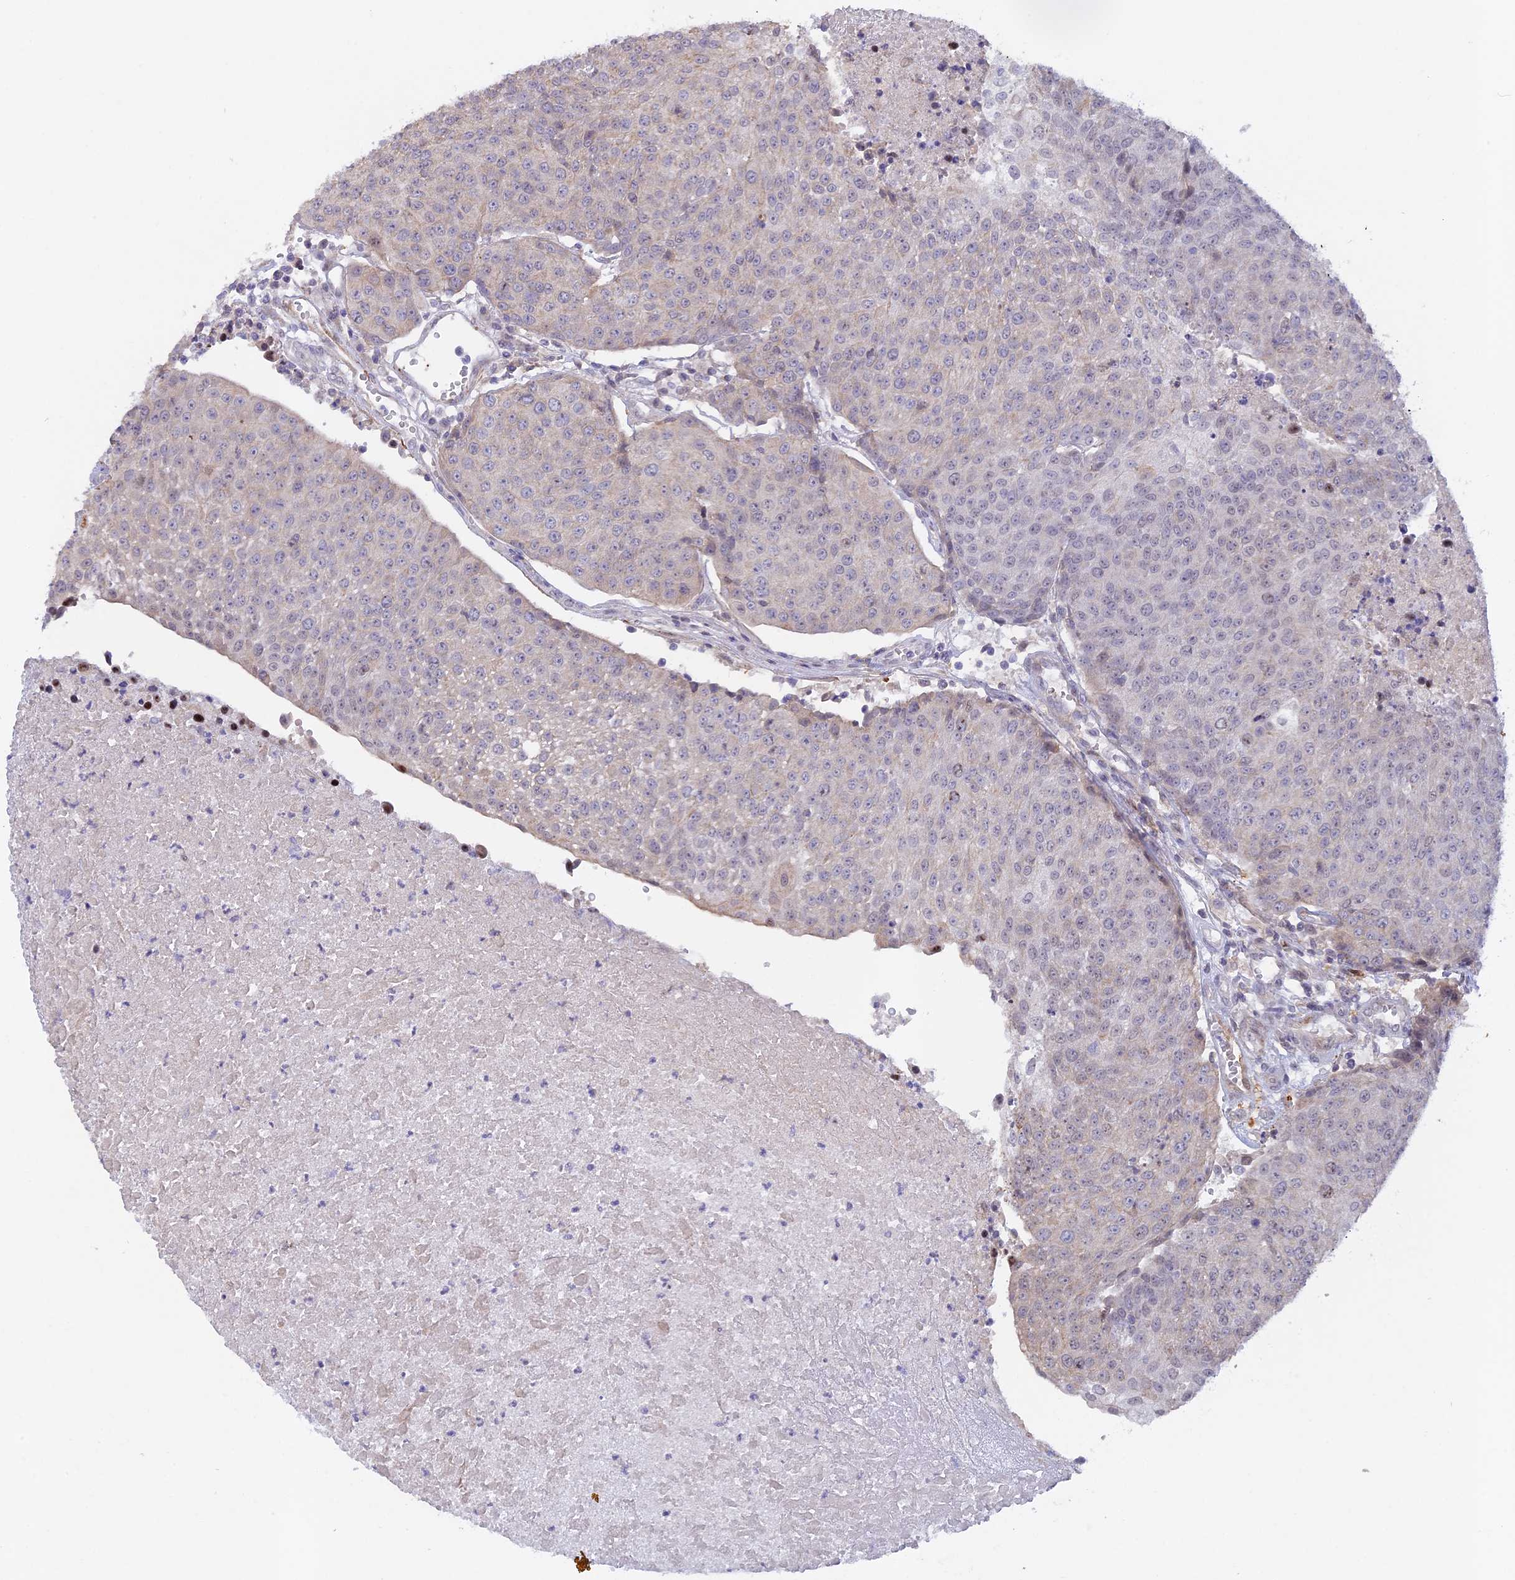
{"staining": {"intensity": "negative", "quantity": "none", "location": "none"}, "tissue": "urothelial cancer", "cell_type": "Tumor cells", "image_type": "cancer", "snomed": [{"axis": "morphology", "description": "Urothelial carcinoma, High grade"}, {"axis": "topography", "description": "Urinary bladder"}], "caption": "Immunohistochemistry (IHC) histopathology image of neoplastic tissue: human urothelial cancer stained with DAB (3,3'-diaminobenzidine) reveals no significant protein staining in tumor cells.", "gene": "CCDC154", "patient": {"sex": "female", "age": 85}}